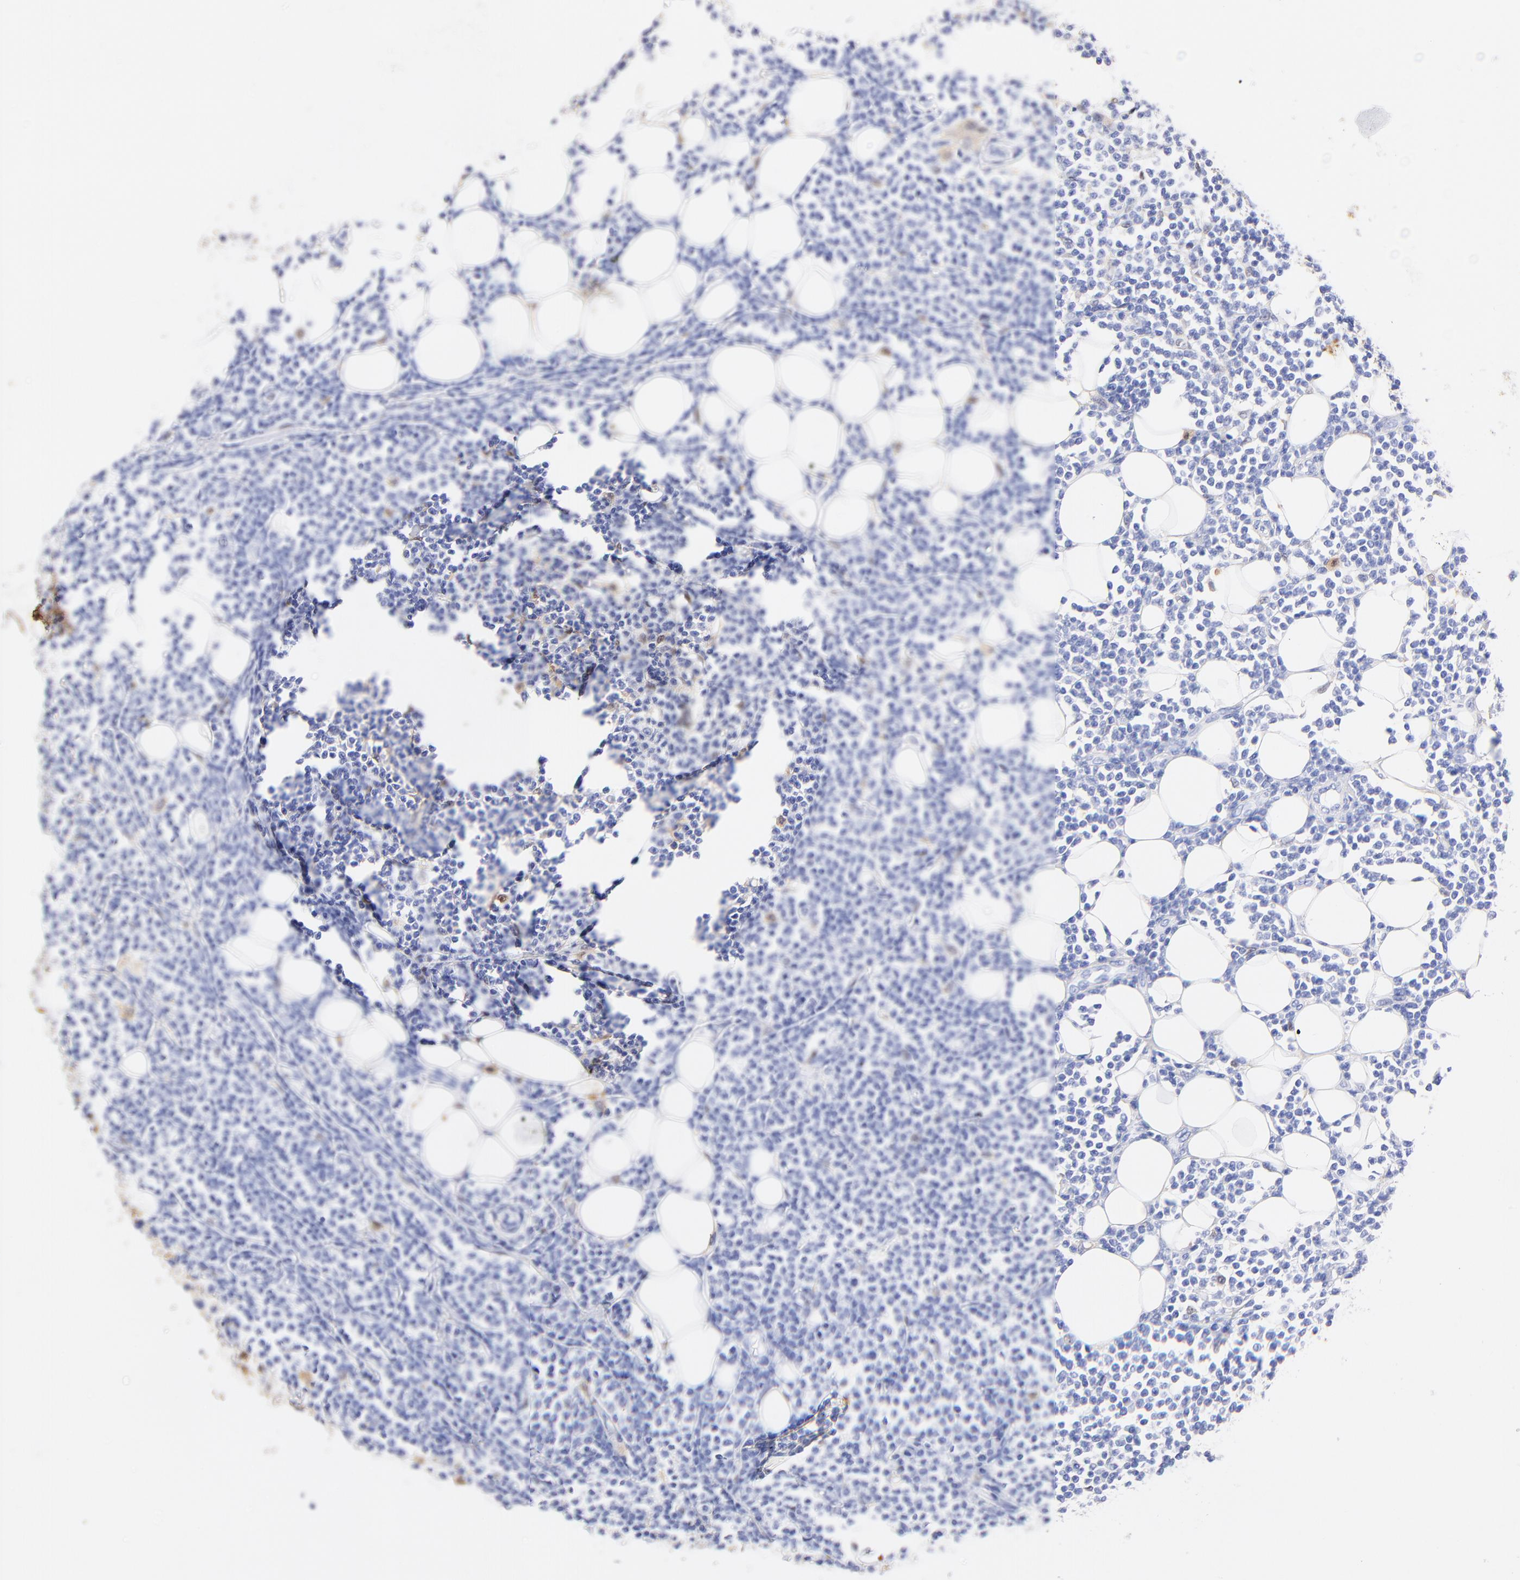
{"staining": {"intensity": "negative", "quantity": "none", "location": "none"}, "tissue": "lymphoma", "cell_type": "Tumor cells", "image_type": "cancer", "snomed": [{"axis": "morphology", "description": "Malignant lymphoma, non-Hodgkin's type, Low grade"}, {"axis": "topography", "description": "Soft tissue"}], "caption": "Tumor cells show no significant expression in lymphoma. (IHC, brightfield microscopy, high magnification).", "gene": "ALDH1A1", "patient": {"sex": "male", "age": 92}}